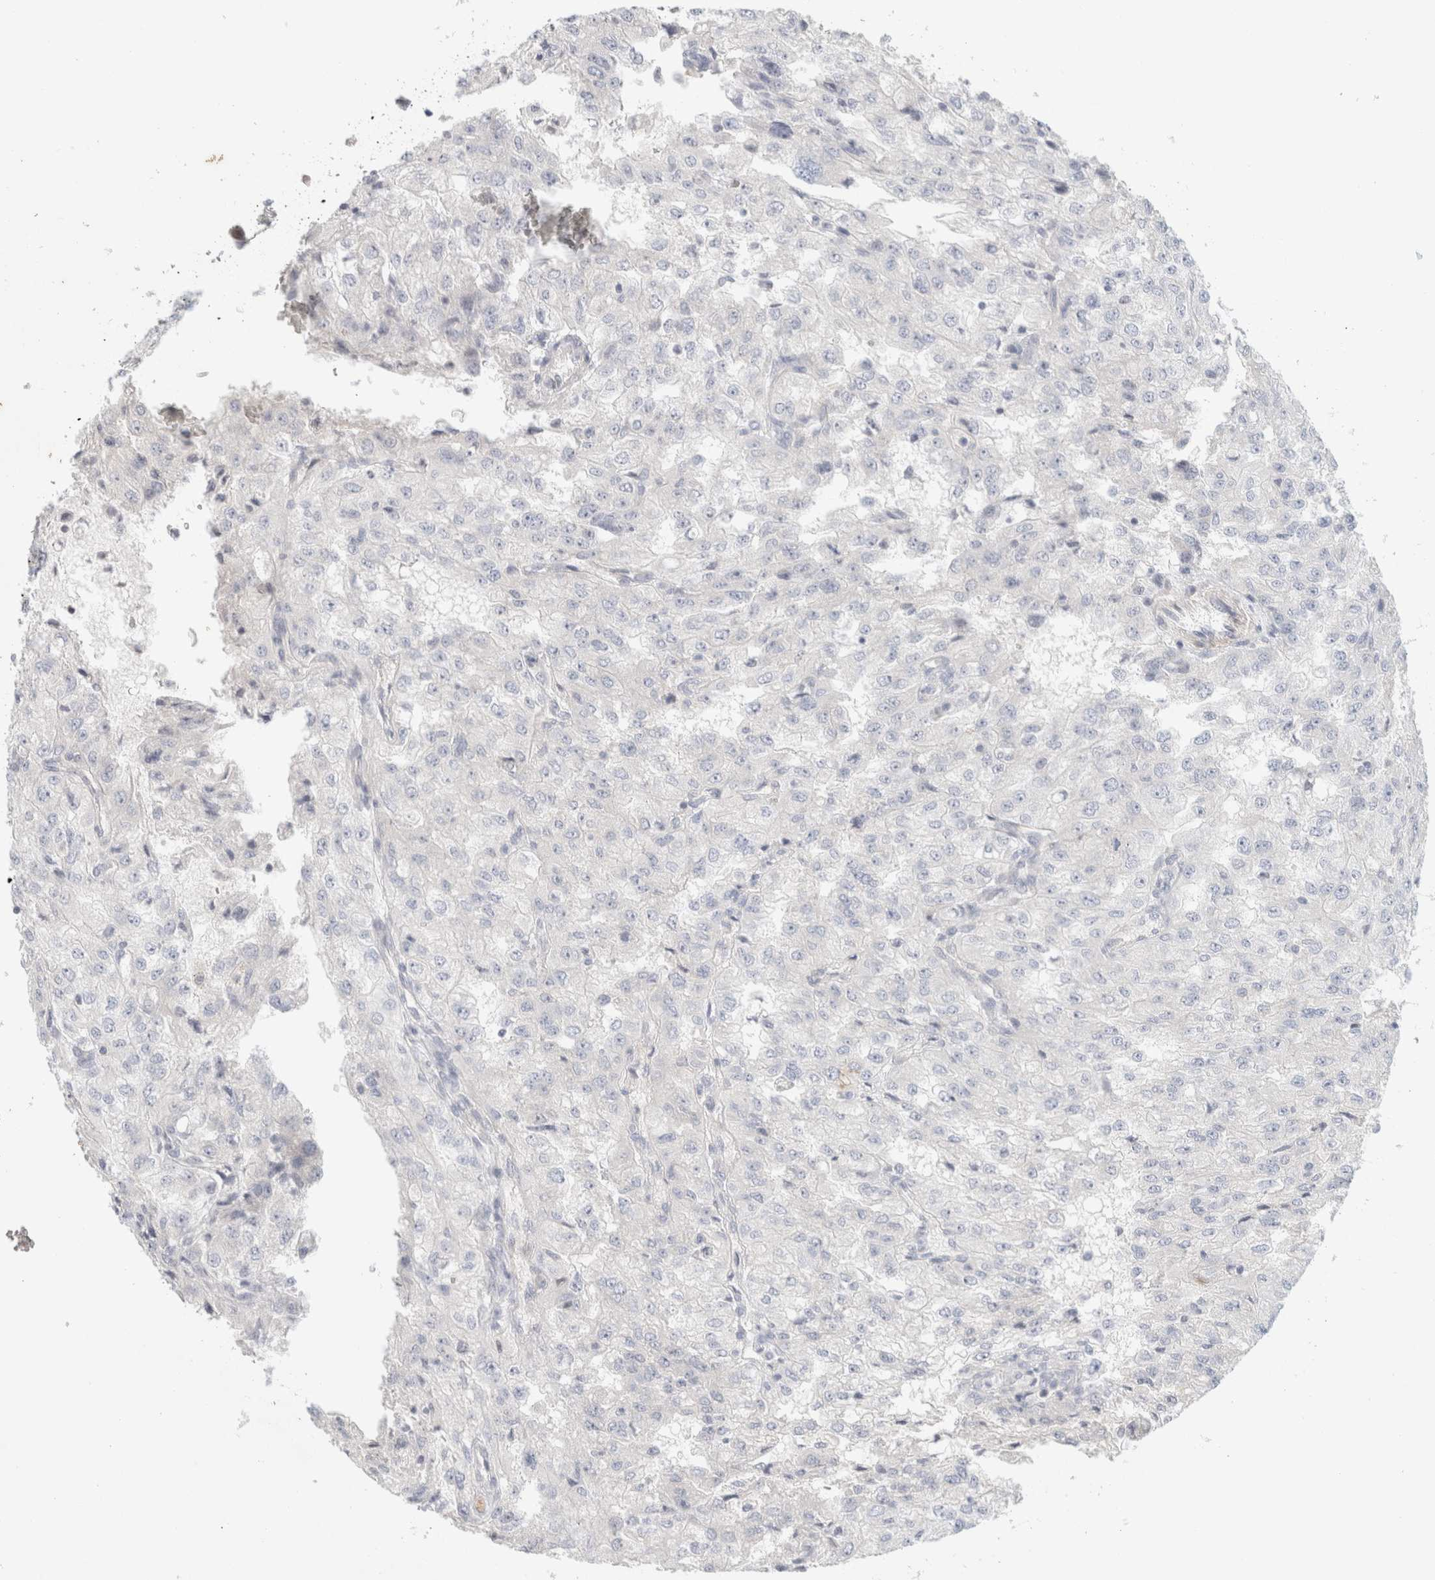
{"staining": {"intensity": "negative", "quantity": "none", "location": "none"}, "tissue": "renal cancer", "cell_type": "Tumor cells", "image_type": "cancer", "snomed": [{"axis": "morphology", "description": "Adenocarcinoma, NOS"}, {"axis": "topography", "description": "Kidney"}], "caption": "This is an immunohistochemistry (IHC) histopathology image of human renal cancer (adenocarcinoma). There is no expression in tumor cells.", "gene": "SPRTN", "patient": {"sex": "female", "age": 54}}